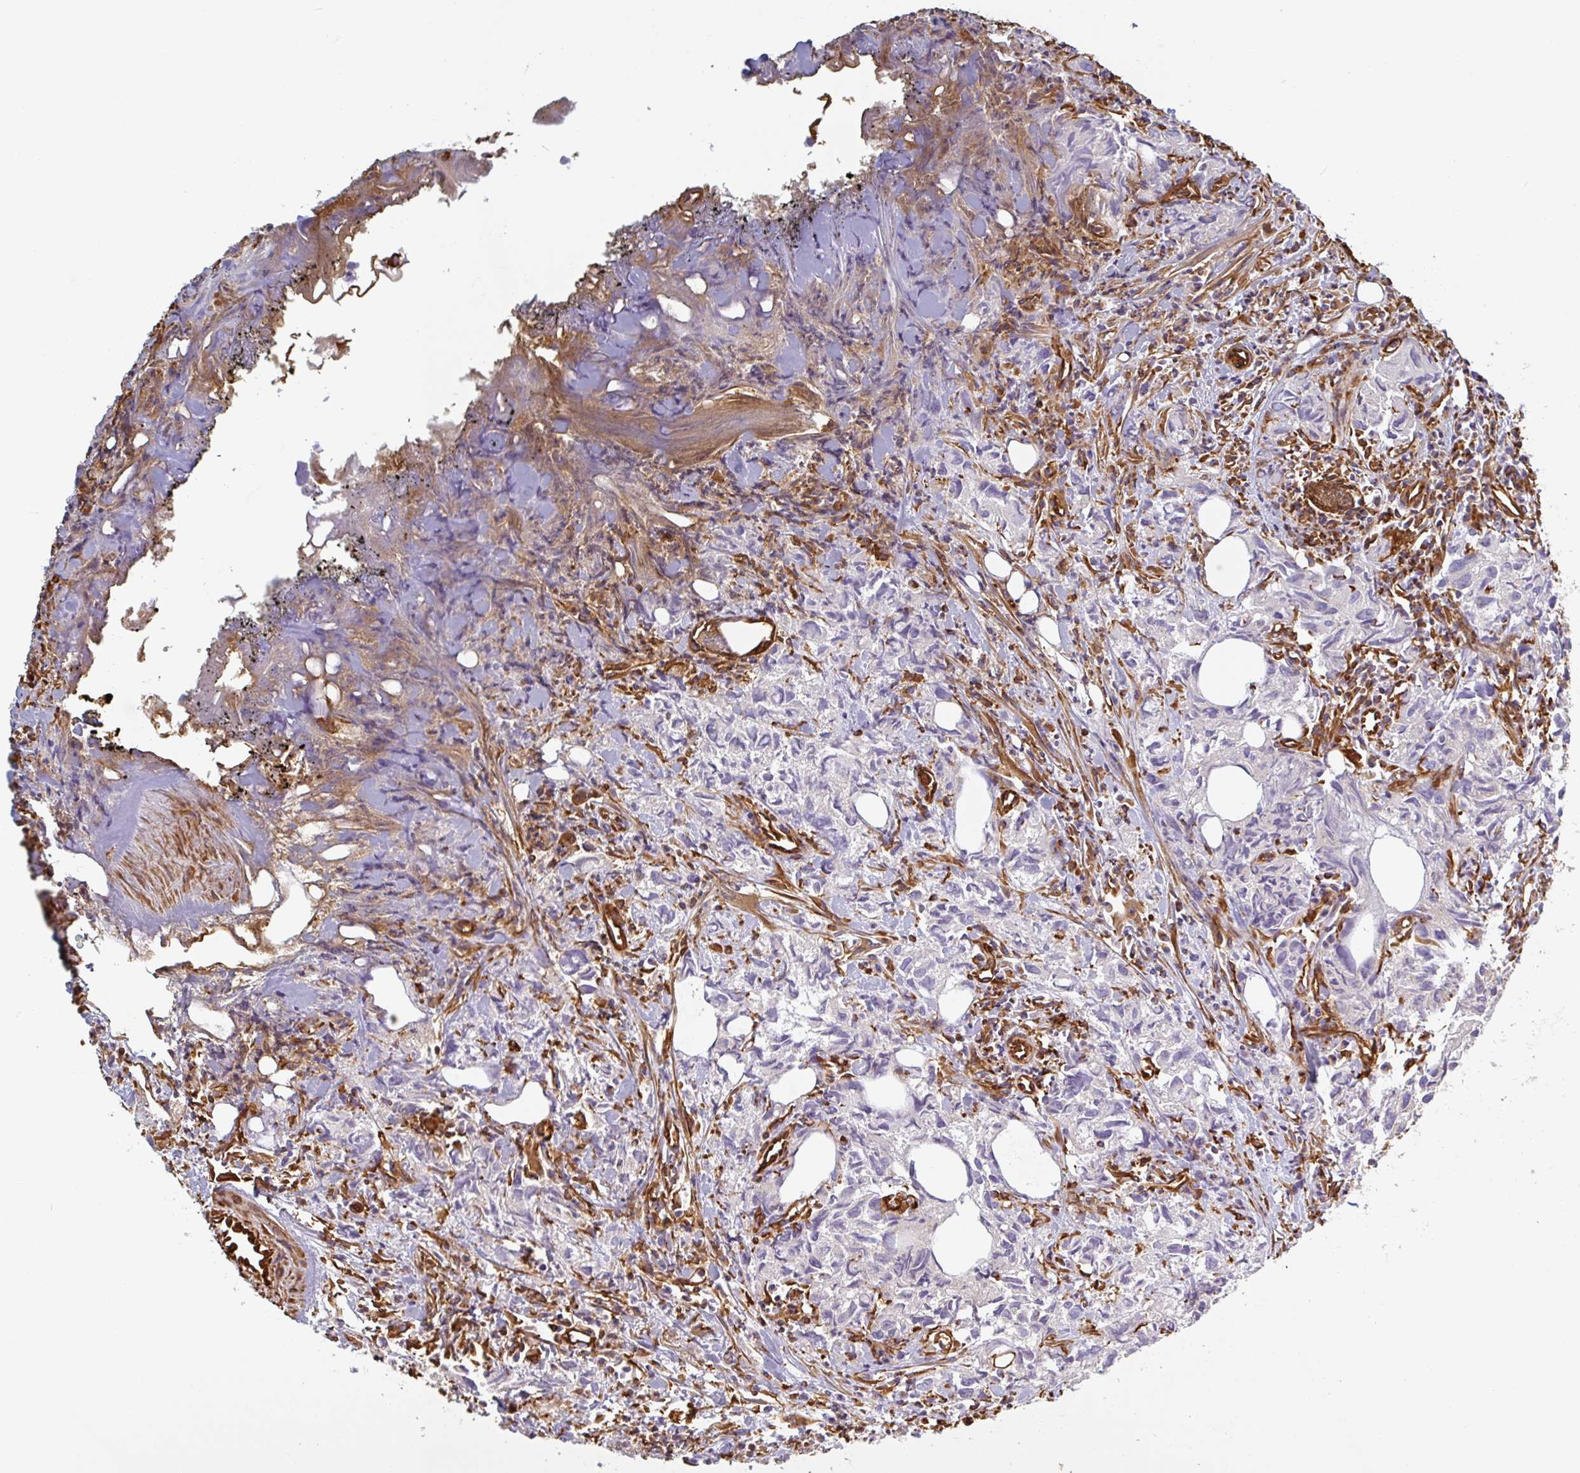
{"staining": {"intensity": "negative", "quantity": "none", "location": "none"}, "tissue": "urothelial cancer", "cell_type": "Tumor cells", "image_type": "cancer", "snomed": [{"axis": "morphology", "description": "Urothelial carcinoma, High grade"}, {"axis": "topography", "description": "Urinary bladder"}], "caption": "Immunohistochemistry photomicrograph of neoplastic tissue: human urothelial cancer stained with DAB exhibits no significant protein expression in tumor cells. (Immunohistochemistry, brightfield microscopy, high magnification).", "gene": "PPFIA1", "patient": {"sex": "female", "age": 75}}